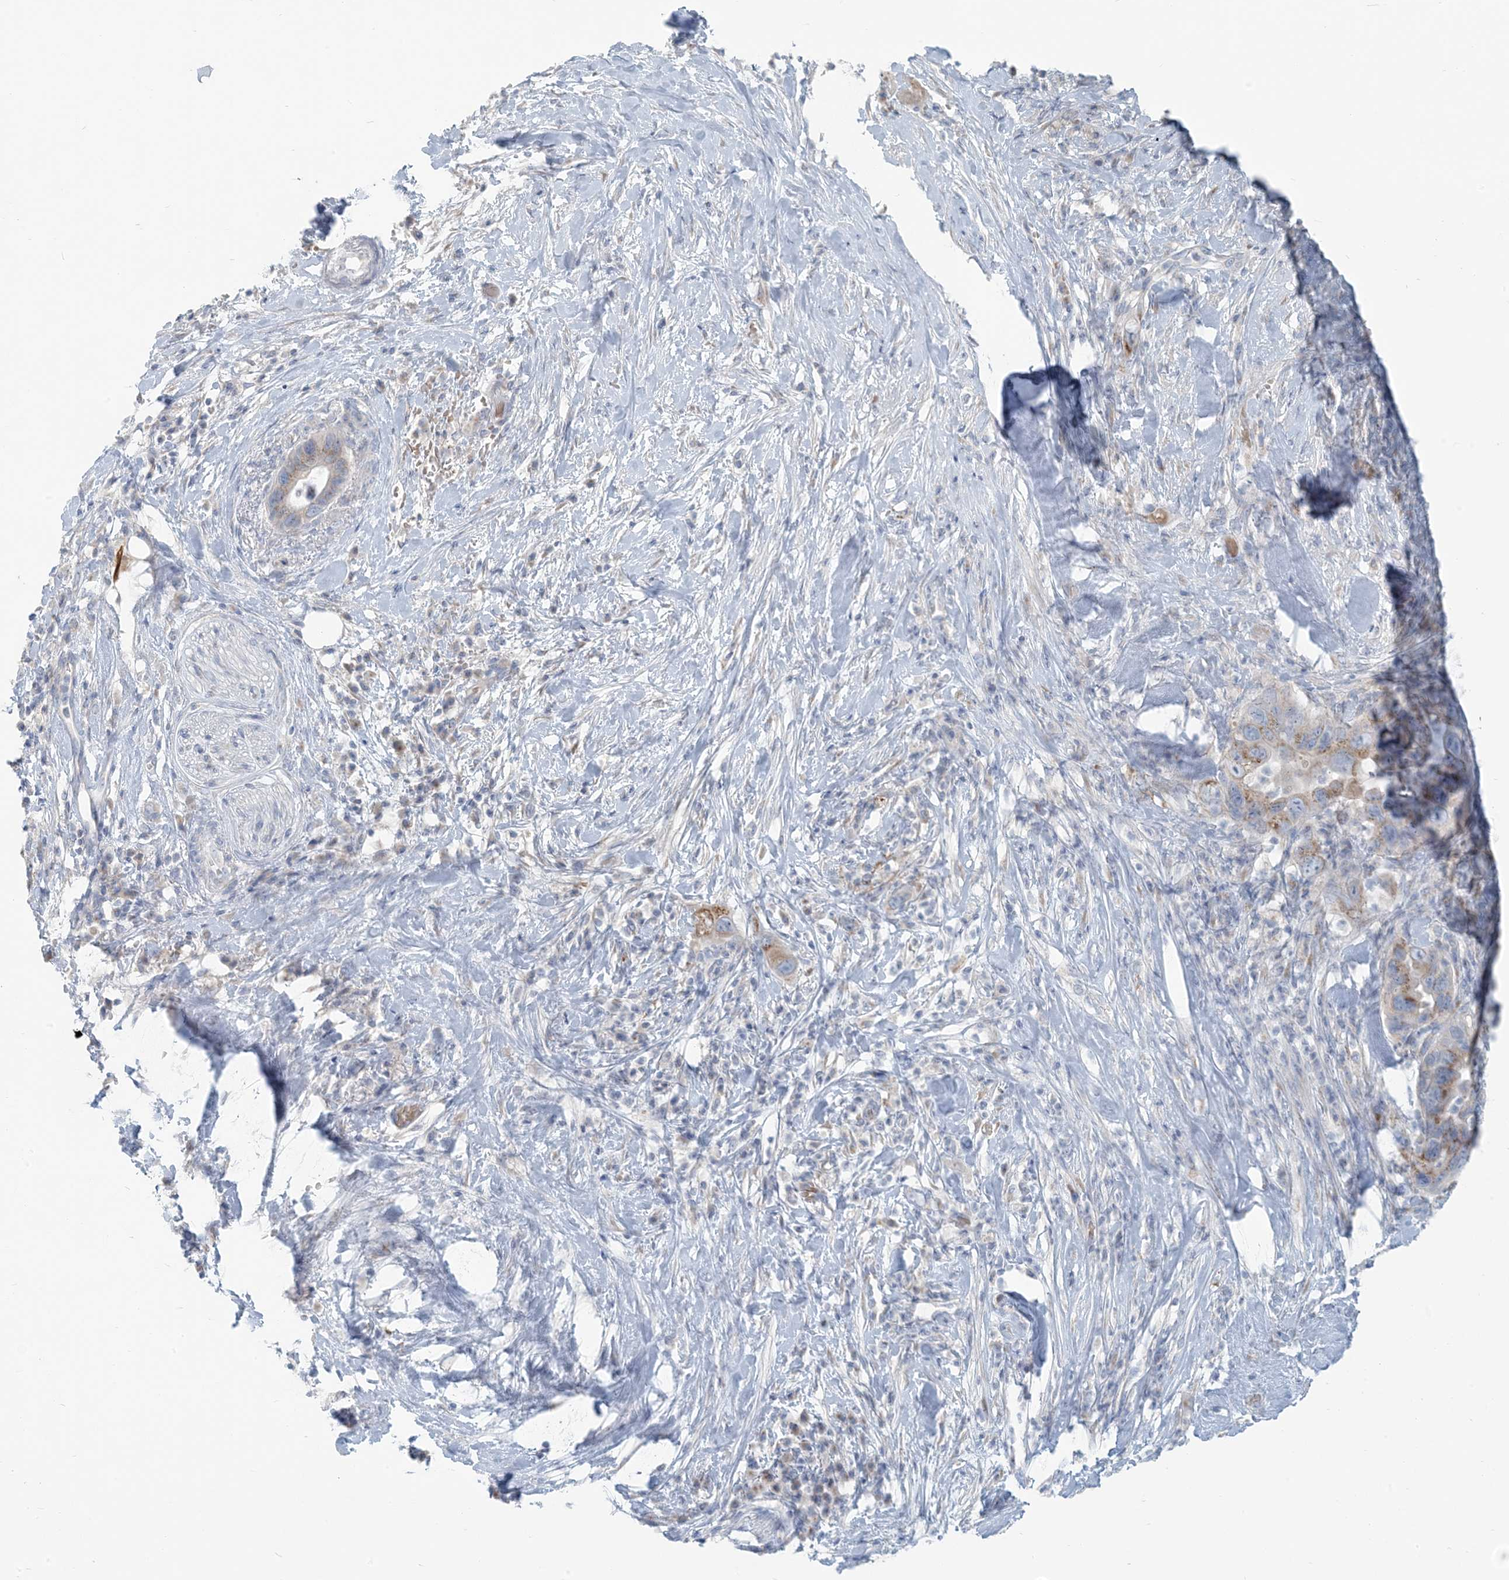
{"staining": {"intensity": "weak", "quantity": "25%-75%", "location": "cytoplasmic/membranous"}, "tissue": "pancreatic cancer", "cell_type": "Tumor cells", "image_type": "cancer", "snomed": [{"axis": "morphology", "description": "Adenocarcinoma, NOS"}, {"axis": "topography", "description": "Pancreas"}], "caption": "A low amount of weak cytoplasmic/membranous expression is present in about 25%-75% of tumor cells in pancreatic adenocarcinoma tissue.", "gene": "SCML1", "patient": {"sex": "female", "age": 71}}